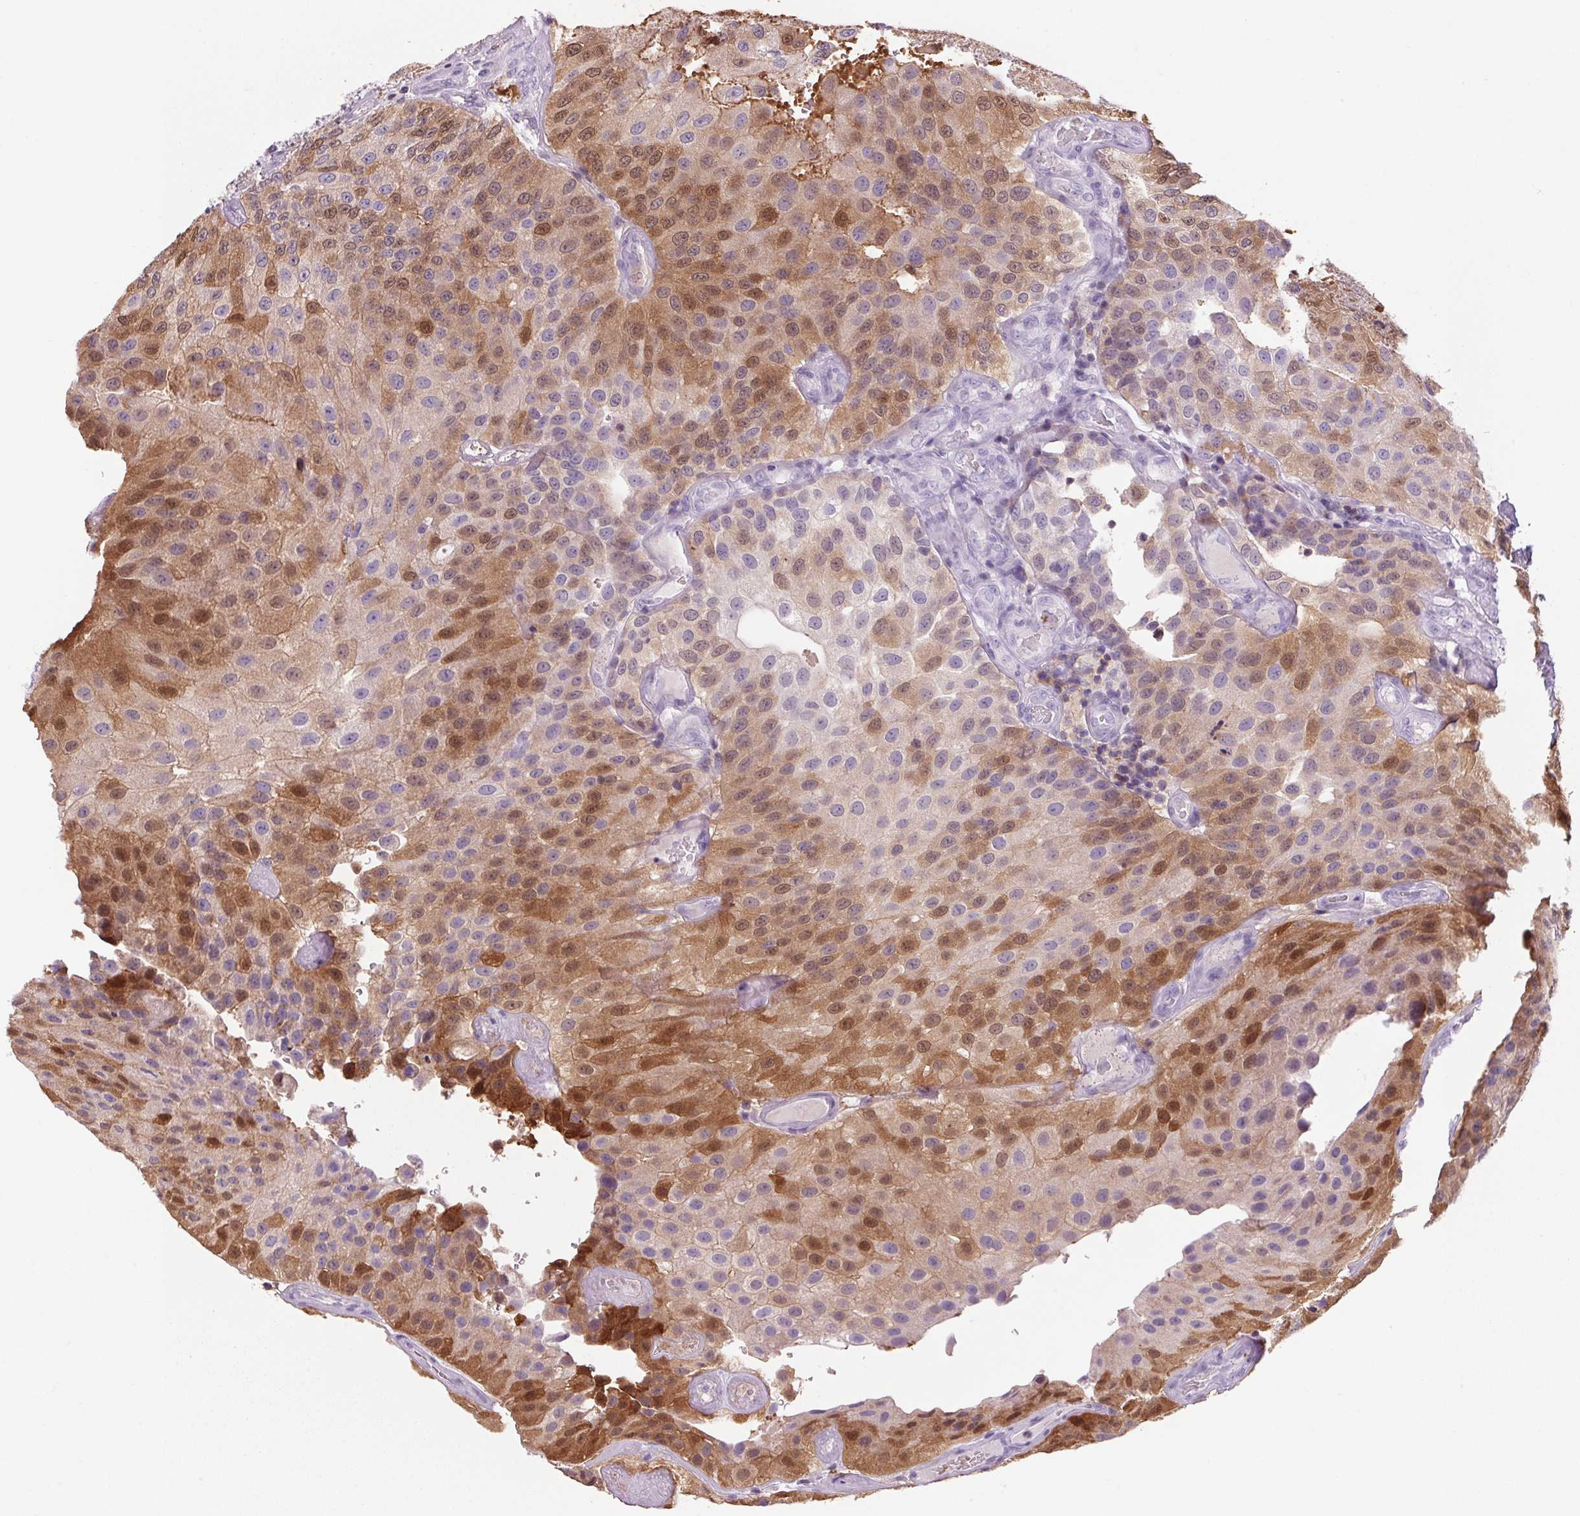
{"staining": {"intensity": "moderate", "quantity": "<25%", "location": "cytoplasmic/membranous,nuclear"}, "tissue": "urothelial cancer", "cell_type": "Tumor cells", "image_type": "cancer", "snomed": [{"axis": "morphology", "description": "Urothelial carcinoma, NOS"}, {"axis": "topography", "description": "Urinary bladder"}], "caption": "Brown immunohistochemical staining in transitional cell carcinoma displays moderate cytoplasmic/membranous and nuclear positivity in about <25% of tumor cells.", "gene": "S100A2", "patient": {"sex": "male", "age": 87}}